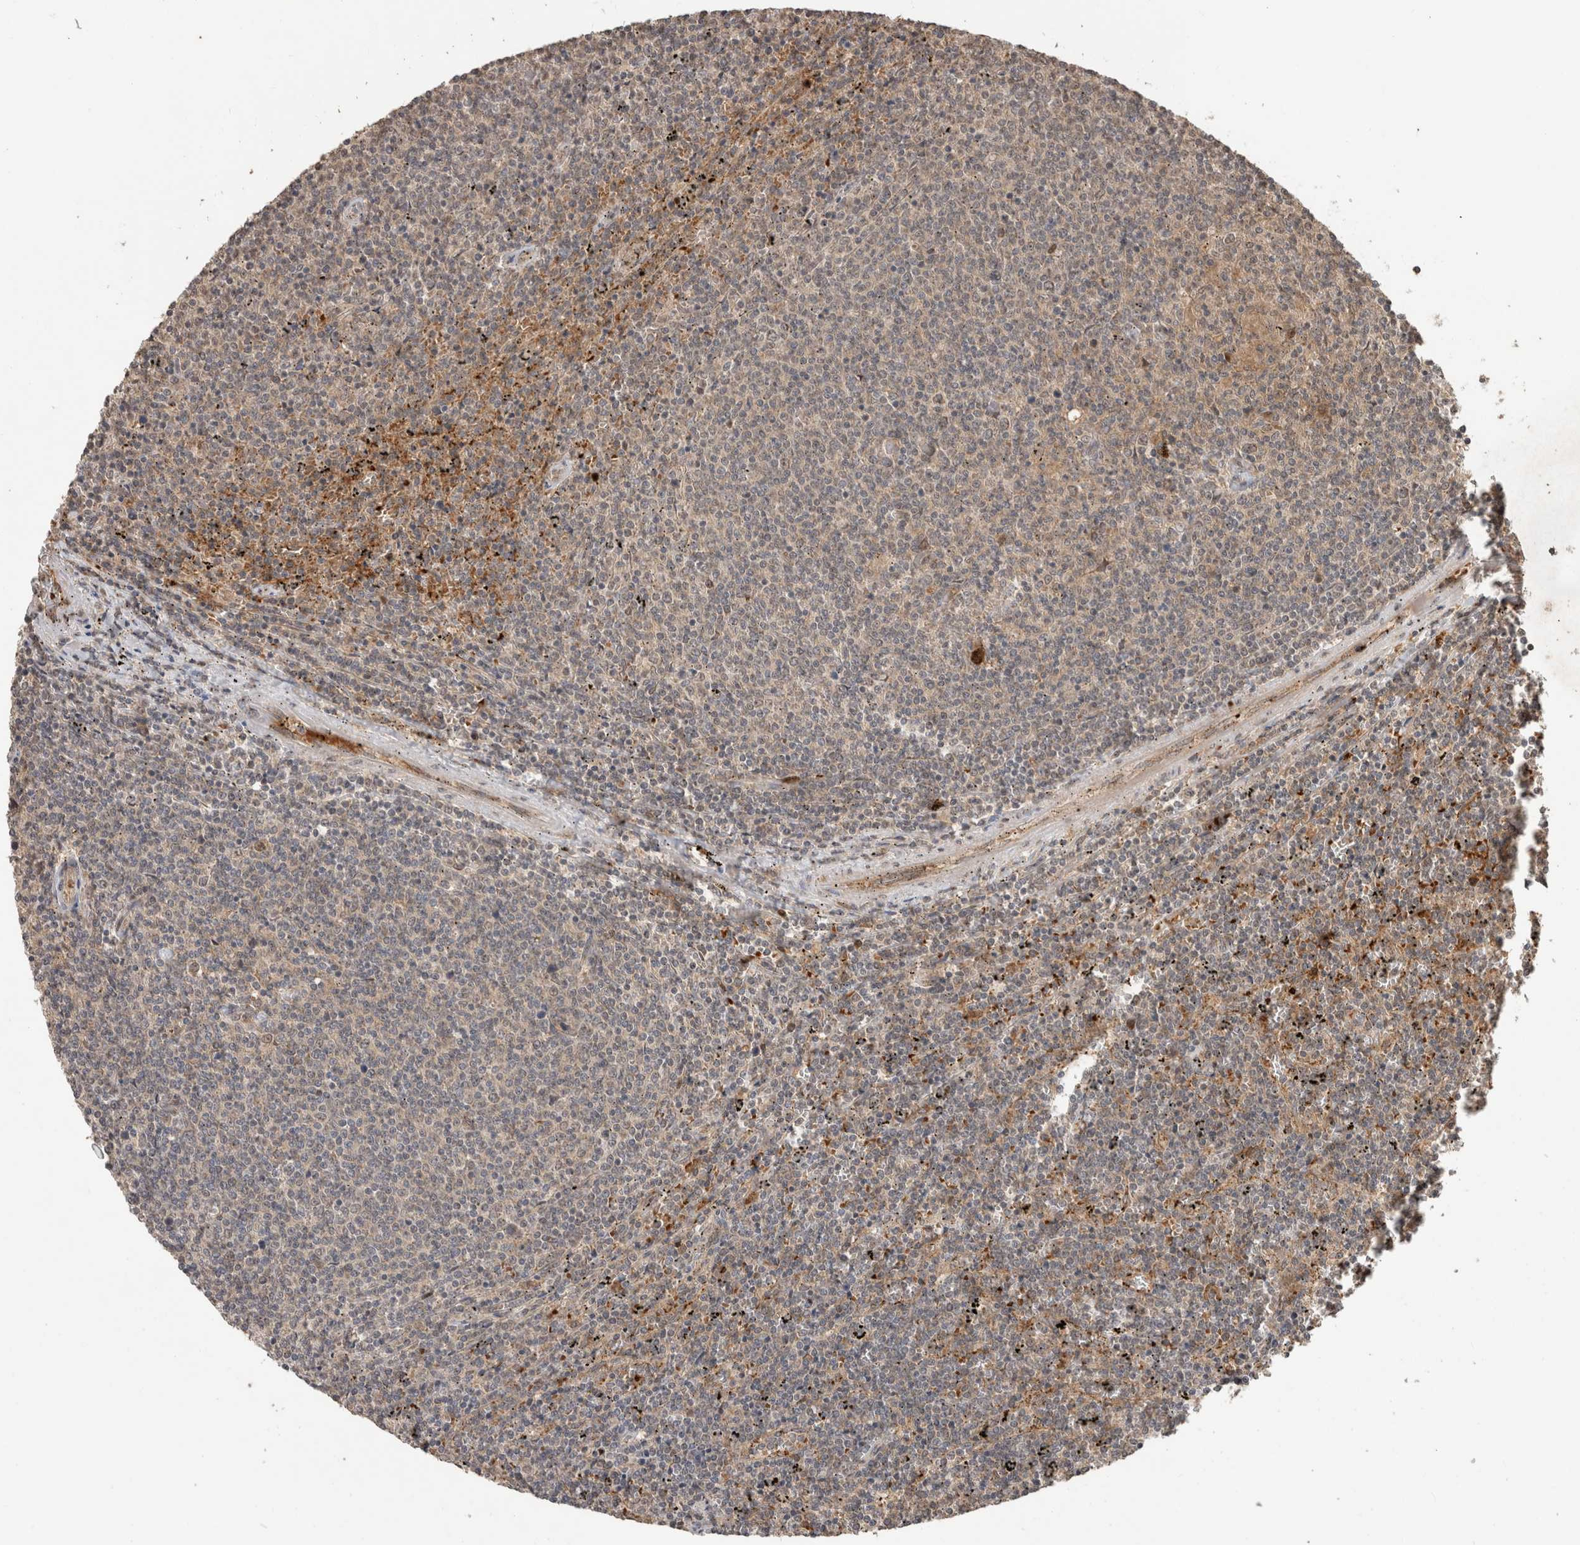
{"staining": {"intensity": "weak", "quantity": "25%-75%", "location": "cytoplasmic/membranous"}, "tissue": "lymphoma", "cell_type": "Tumor cells", "image_type": "cancer", "snomed": [{"axis": "morphology", "description": "Malignant lymphoma, non-Hodgkin's type, Low grade"}, {"axis": "topography", "description": "Spleen"}], "caption": "A brown stain highlights weak cytoplasmic/membranous positivity of a protein in low-grade malignant lymphoma, non-Hodgkin's type tumor cells. (DAB (3,3'-diaminobenzidine) = brown stain, brightfield microscopy at high magnification).", "gene": "FAM3A", "patient": {"sex": "female", "age": 50}}